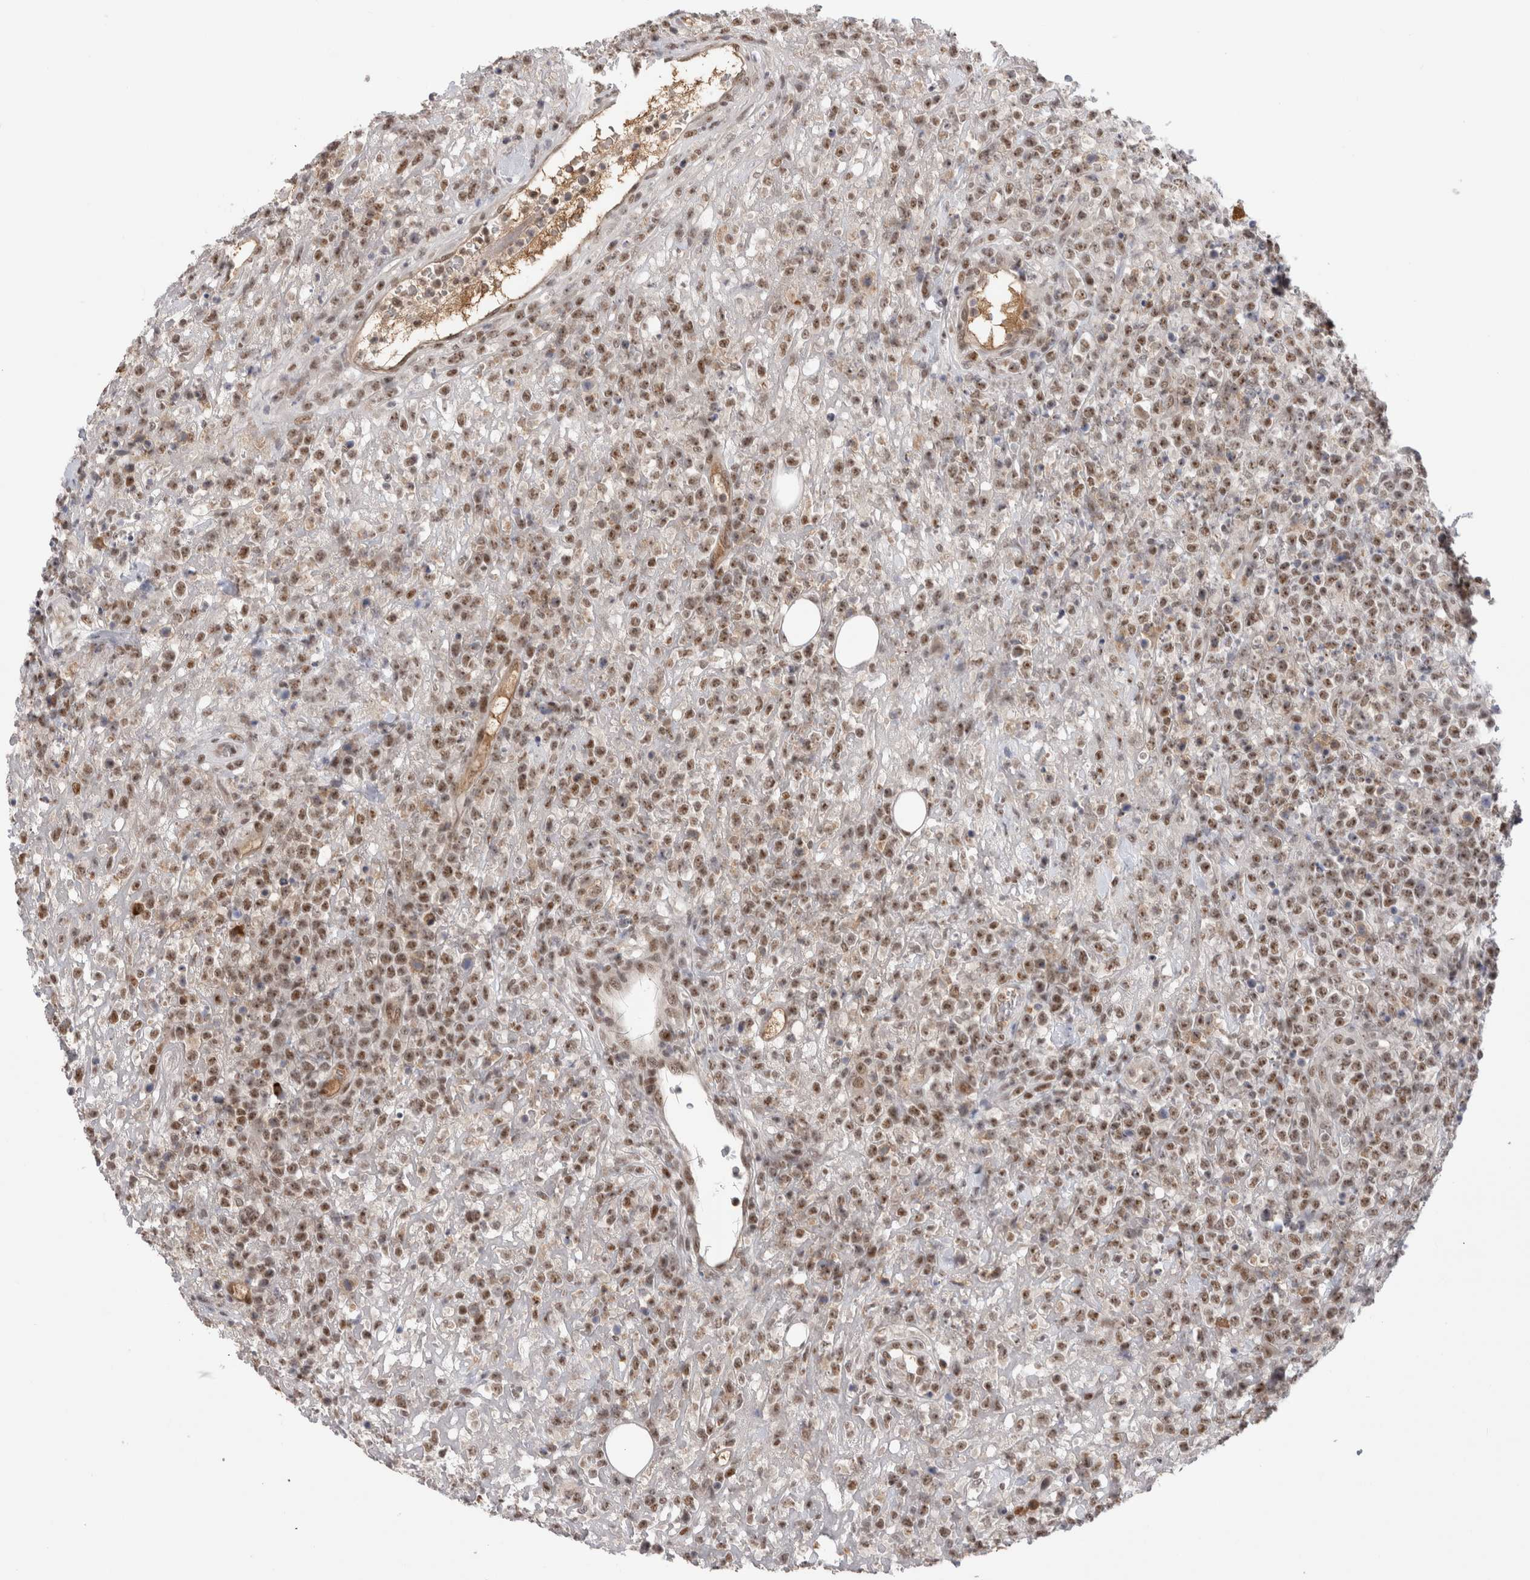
{"staining": {"intensity": "moderate", "quantity": ">75%", "location": "nuclear"}, "tissue": "lymphoma", "cell_type": "Tumor cells", "image_type": "cancer", "snomed": [{"axis": "morphology", "description": "Malignant lymphoma, non-Hodgkin's type, High grade"}, {"axis": "topography", "description": "Colon"}], "caption": "Immunohistochemical staining of human lymphoma demonstrates medium levels of moderate nuclear expression in about >75% of tumor cells.", "gene": "ZNF24", "patient": {"sex": "female", "age": 53}}